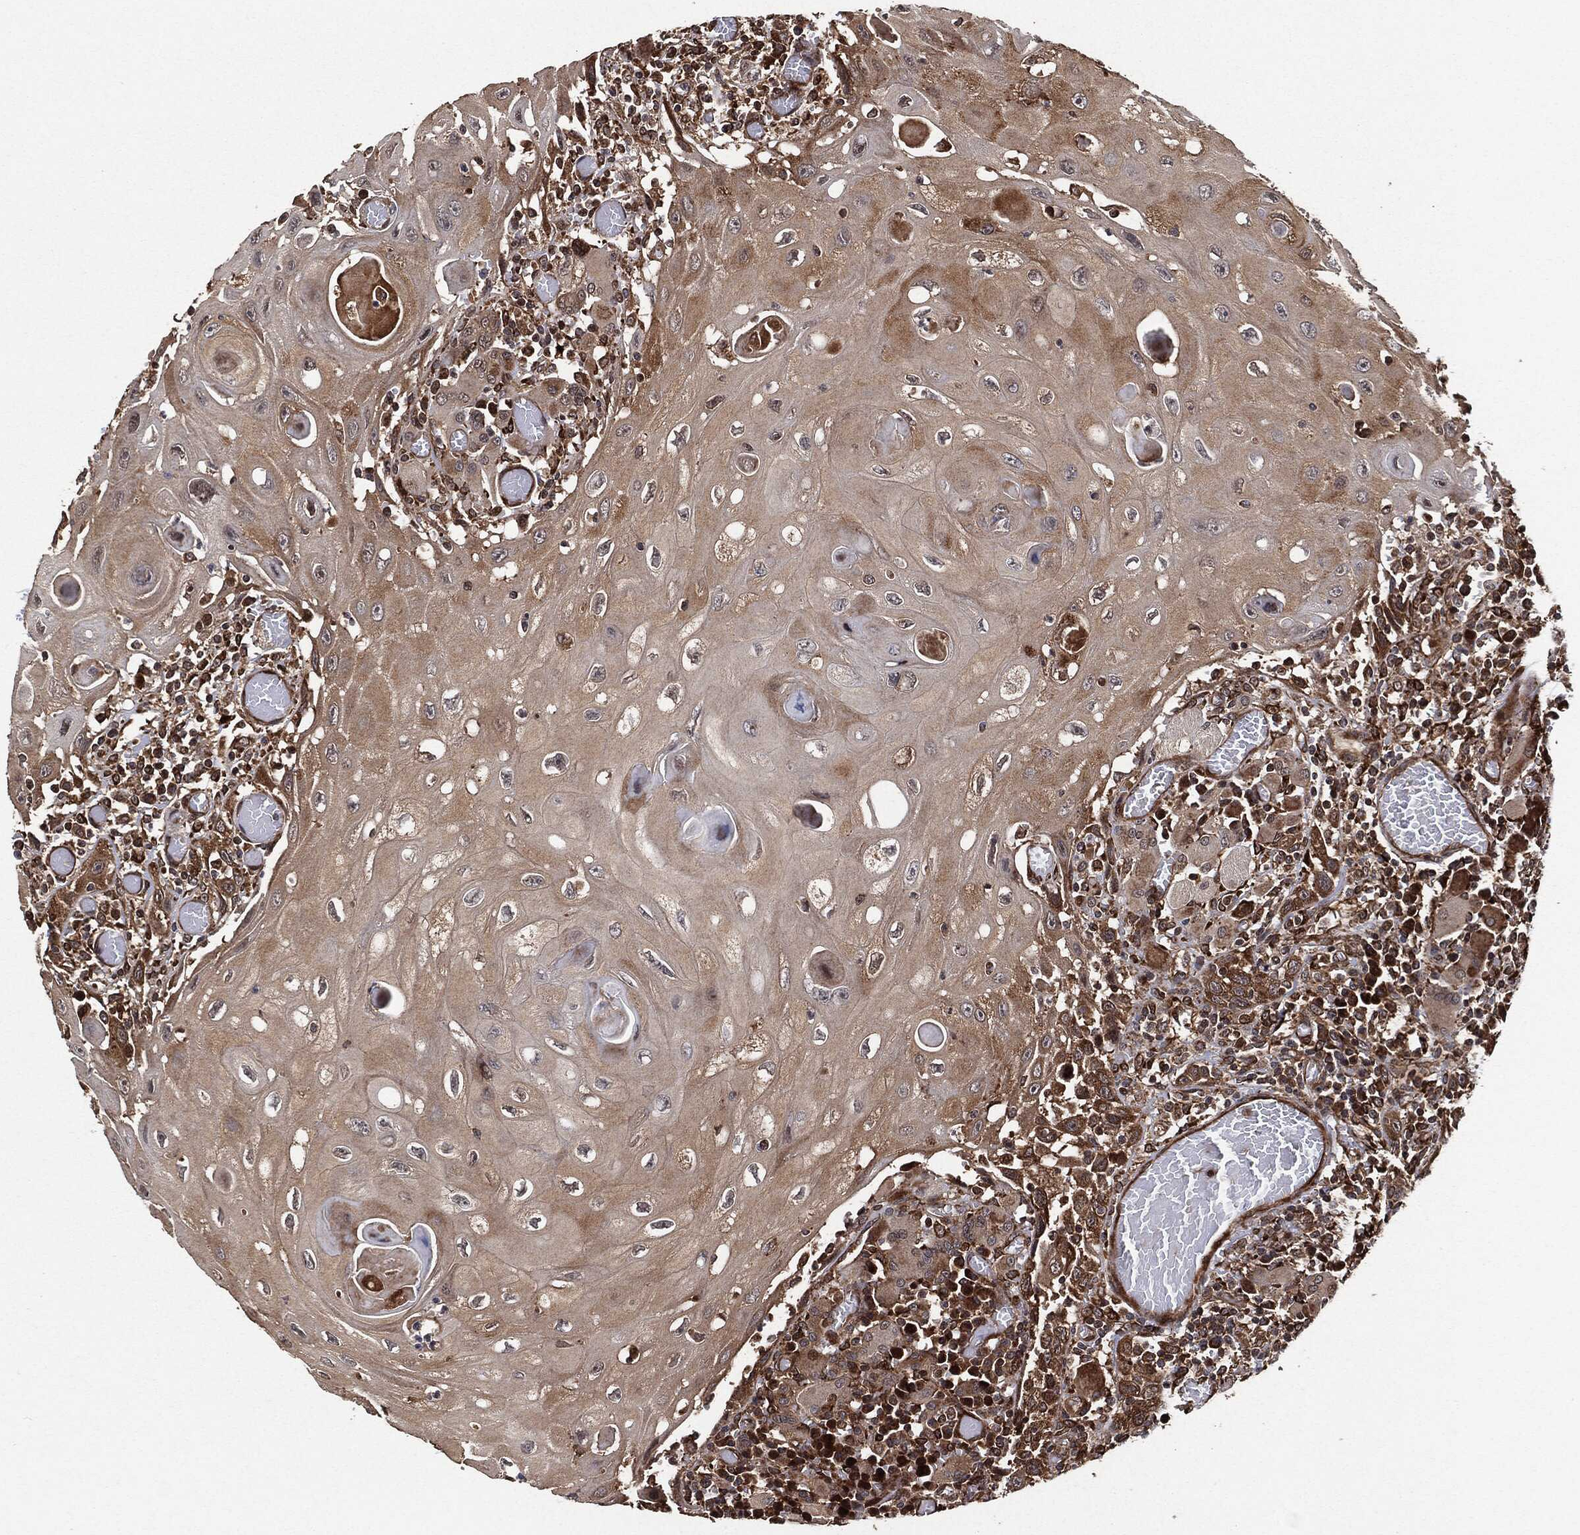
{"staining": {"intensity": "moderate", "quantity": ">75%", "location": "cytoplasmic/membranous"}, "tissue": "head and neck cancer", "cell_type": "Tumor cells", "image_type": "cancer", "snomed": [{"axis": "morphology", "description": "Normal tissue, NOS"}, {"axis": "morphology", "description": "Squamous cell carcinoma, NOS"}, {"axis": "topography", "description": "Oral tissue"}, {"axis": "topography", "description": "Head-Neck"}], "caption": "A high-resolution image shows immunohistochemistry (IHC) staining of head and neck cancer (squamous cell carcinoma), which demonstrates moderate cytoplasmic/membranous staining in approximately >75% of tumor cells.", "gene": "BCAR1", "patient": {"sex": "male", "age": 71}}